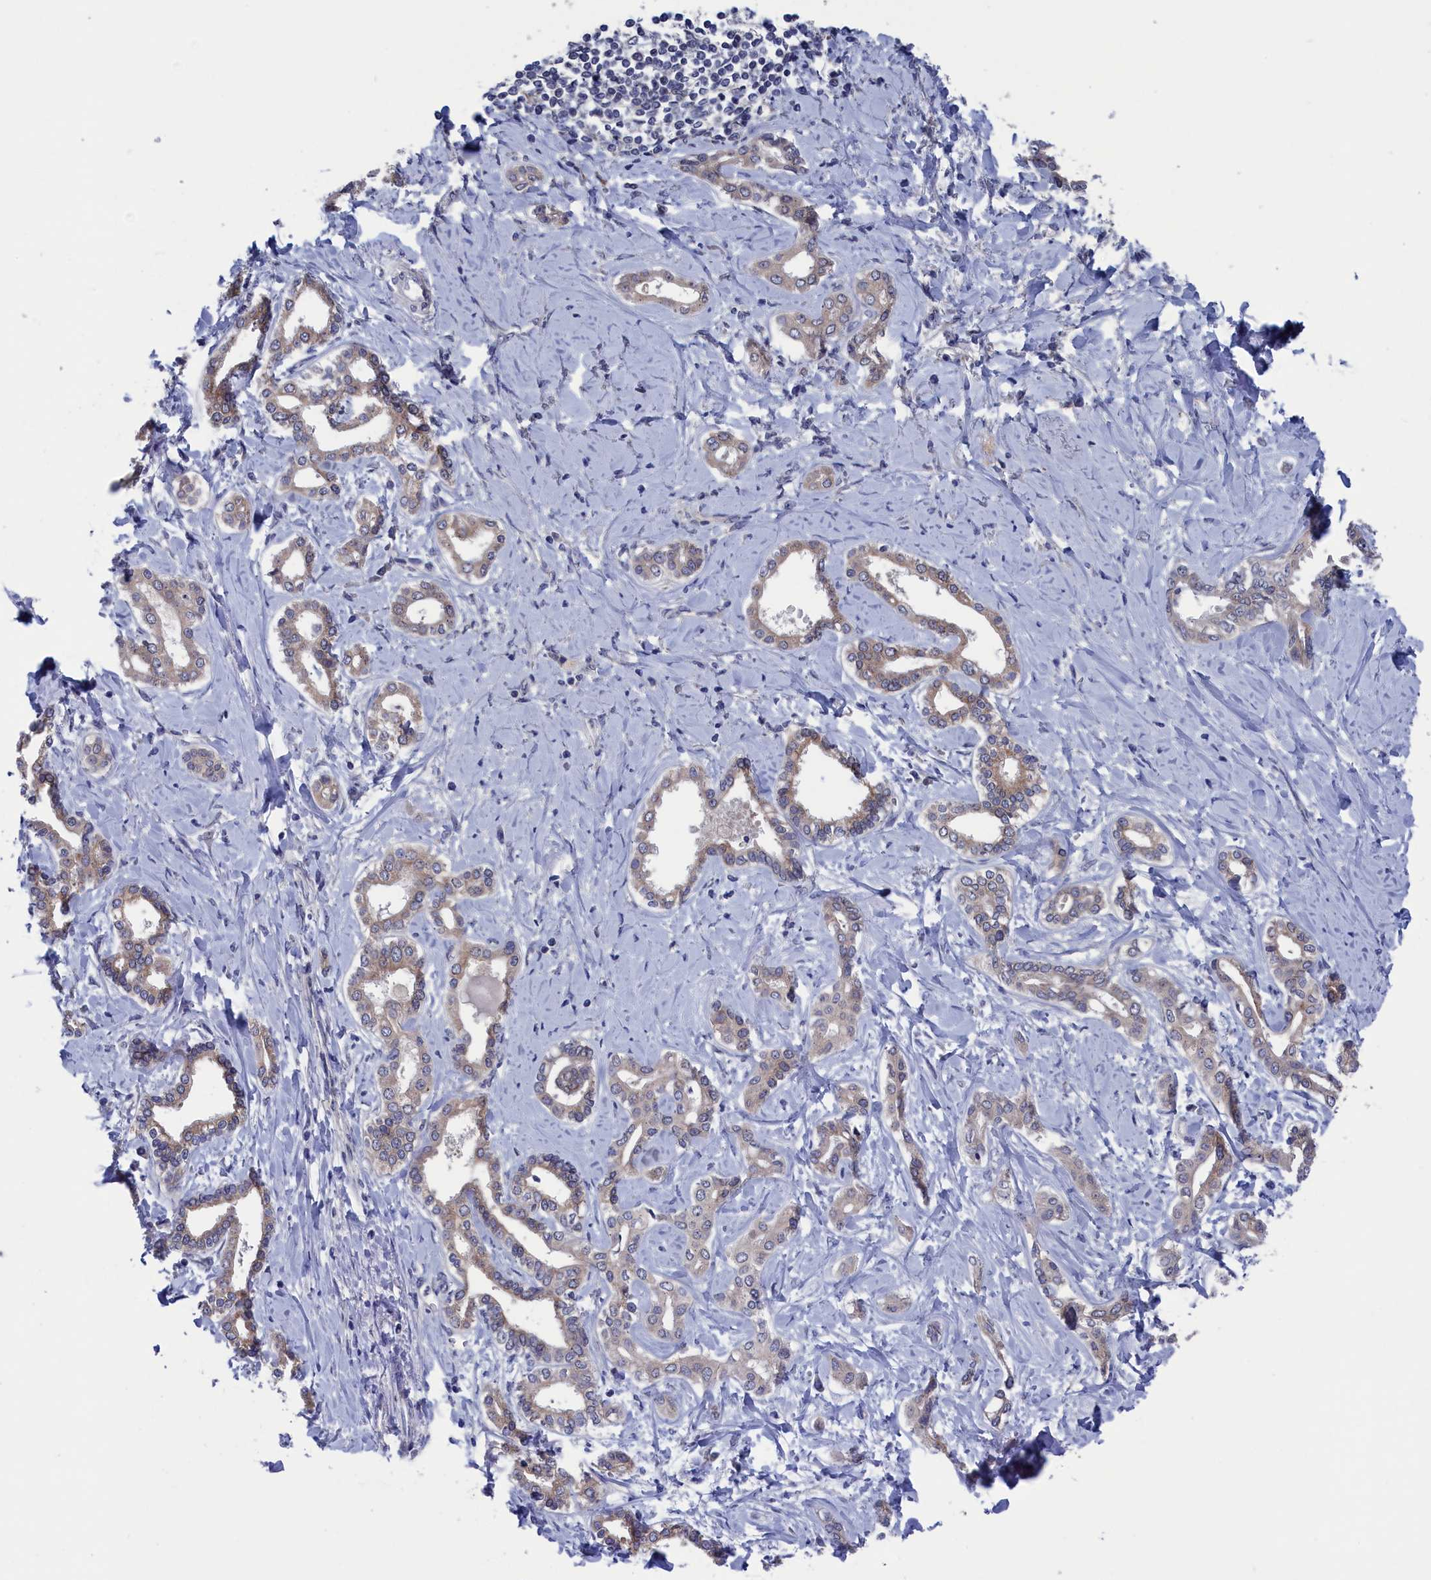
{"staining": {"intensity": "weak", "quantity": ">75%", "location": "cytoplasmic/membranous"}, "tissue": "liver cancer", "cell_type": "Tumor cells", "image_type": "cancer", "snomed": [{"axis": "morphology", "description": "Cholangiocarcinoma"}, {"axis": "topography", "description": "Liver"}], "caption": "Immunohistochemistry of liver cancer shows low levels of weak cytoplasmic/membranous staining in approximately >75% of tumor cells.", "gene": "SPATA13", "patient": {"sex": "female", "age": 77}}